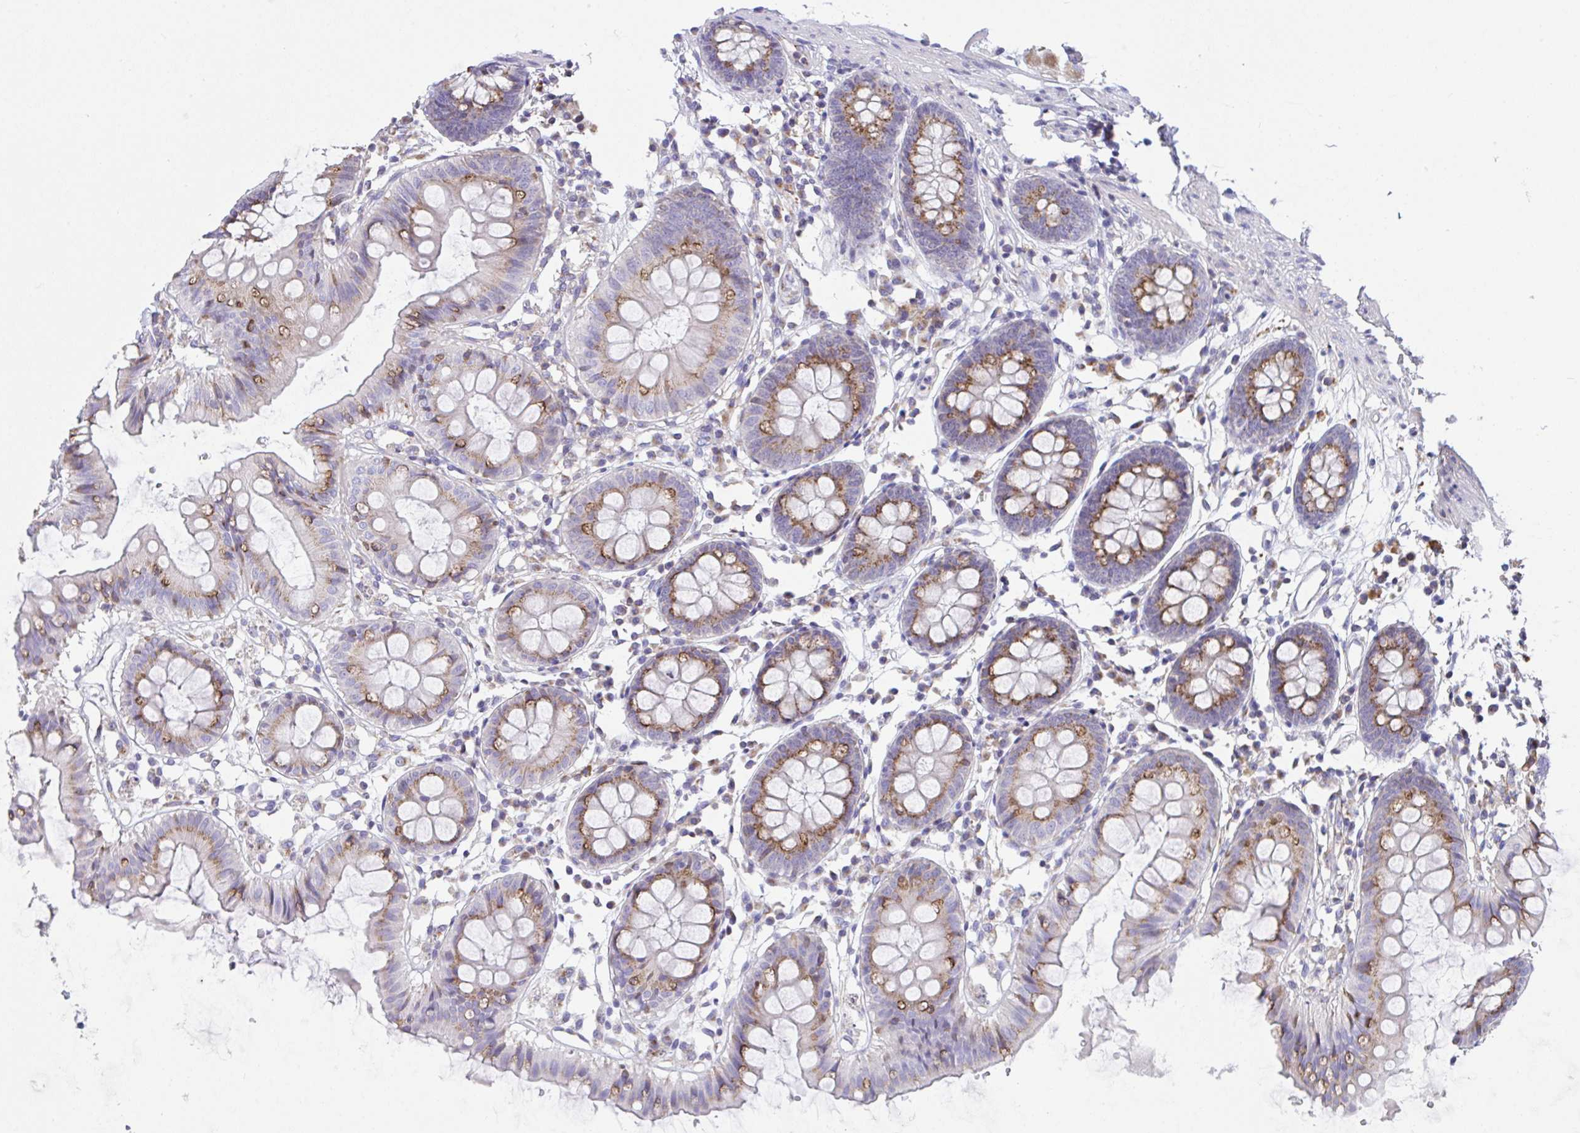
{"staining": {"intensity": "negative", "quantity": "none", "location": "none"}, "tissue": "colon", "cell_type": "Endothelial cells", "image_type": "normal", "snomed": [{"axis": "morphology", "description": "Normal tissue, NOS"}, {"axis": "topography", "description": "Colon"}], "caption": "High magnification brightfield microscopy of unremarkable colon stained with DAB (3,3'-diaminobenzidine) (brown) and counterstained with hematoxylin (blue): endothelial cells show no significant staining. The staining was performed using DAB to visualize the protein expression in brown, while the nuclei were stained in blue with hematoxylin (Magnification: 20x).", "gene": "MIA3", "patient": {"sex": "female", "age": 84}}